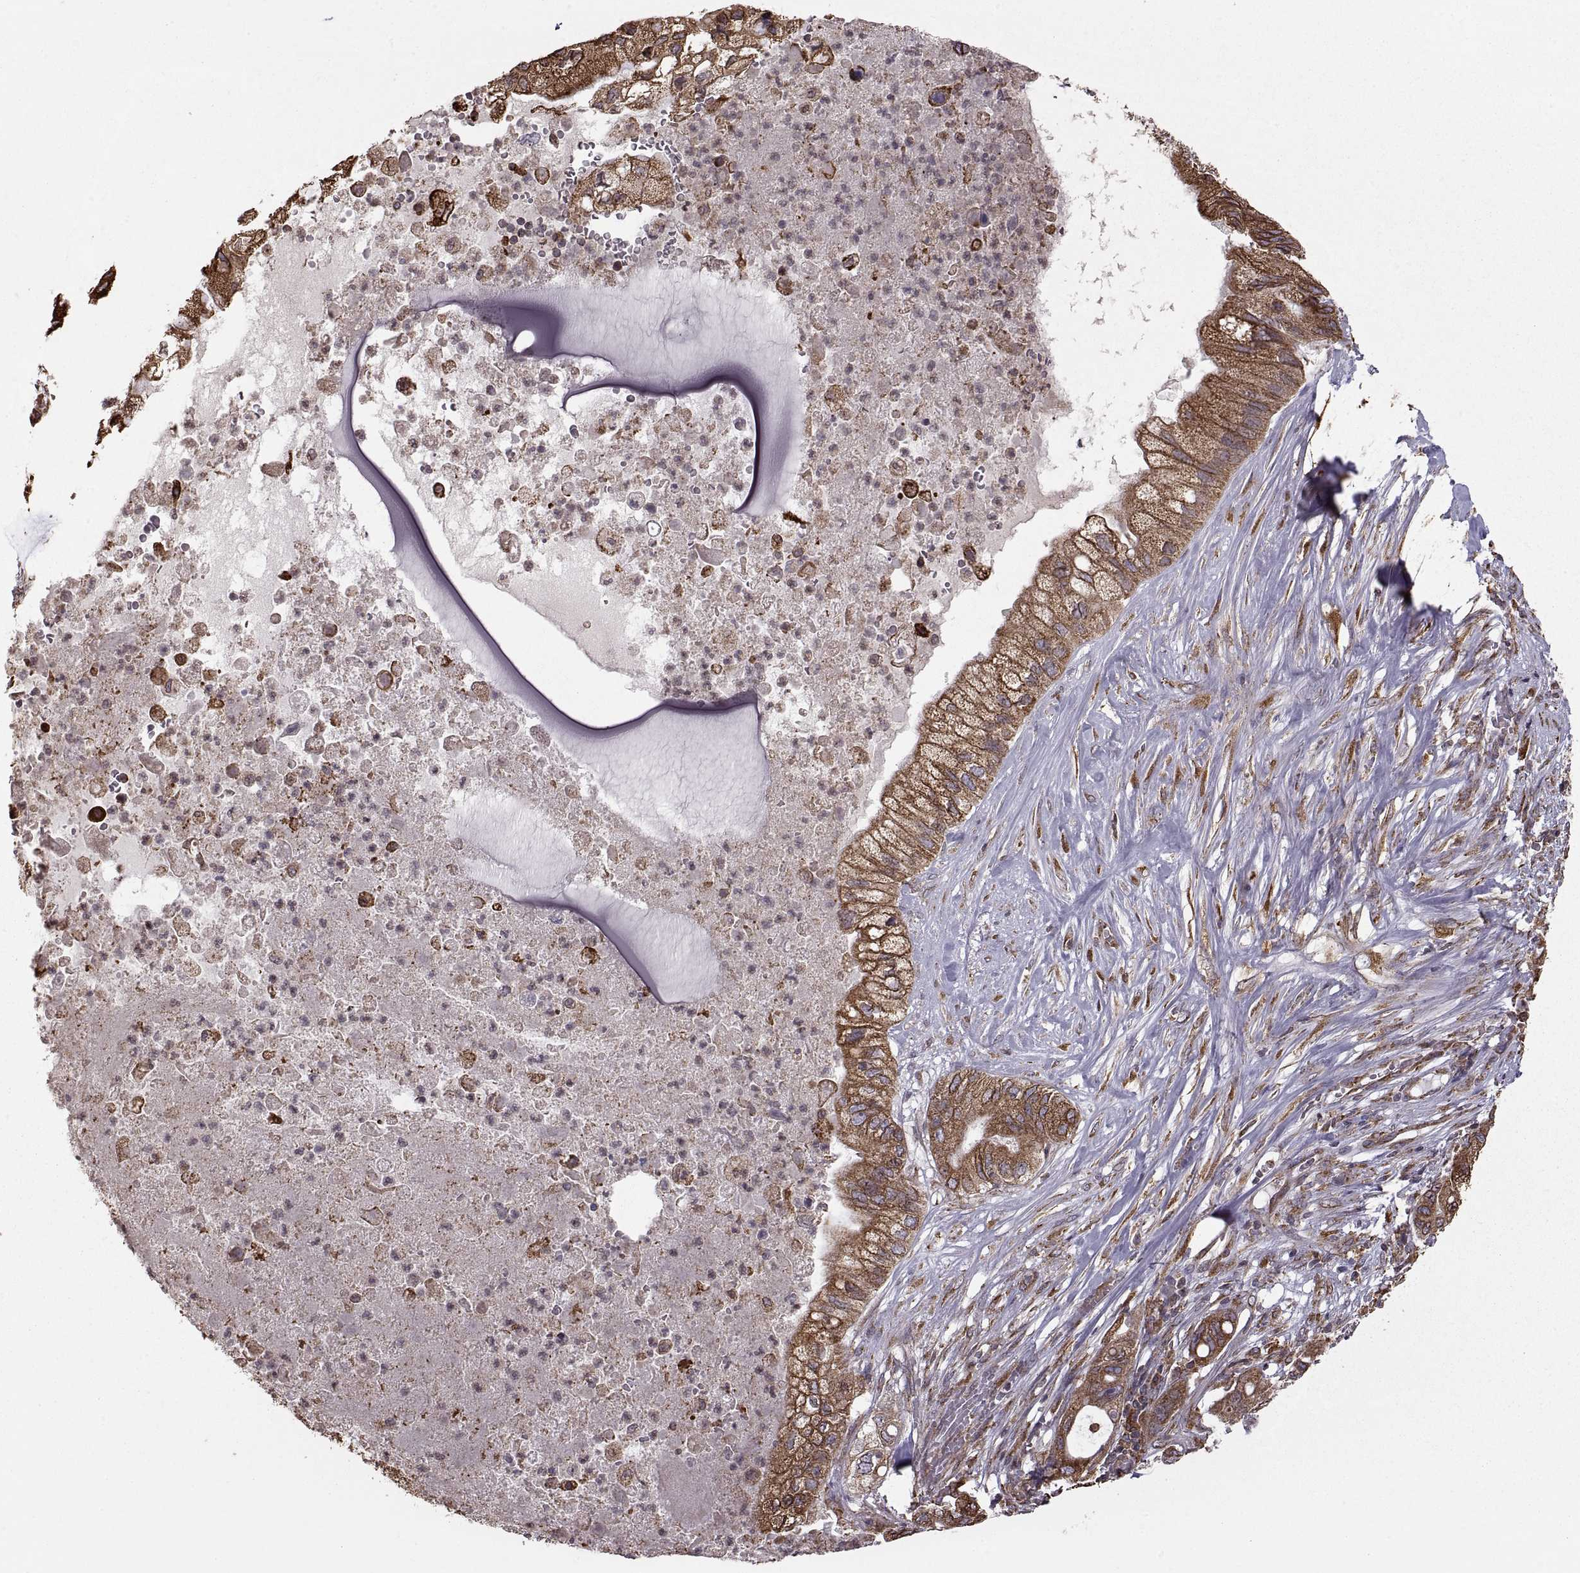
{"staining": {"intensity": "moderate", "quantity": ">75%", "location": "cytoplasmic/membranous"}, "tissue": "pancreatic cancer", "cell_type": "Tumor cells", "image_type": "cancer", "snomed": [{"axis": "morphology", "description": "Adenocarcinoma, NOS"}, {"axis": "topography", "description": "Pancreas"}], "caption": "This histopathology image shows immunohistochemistry (IHC) staining of adenocarcinoma (pancreatic), with medium moderate cytoplasmic/membranous positivity in about >75% of tumor cells.", "gene": "PDIA3", "patient": {"sex": "female", "age": 72}}